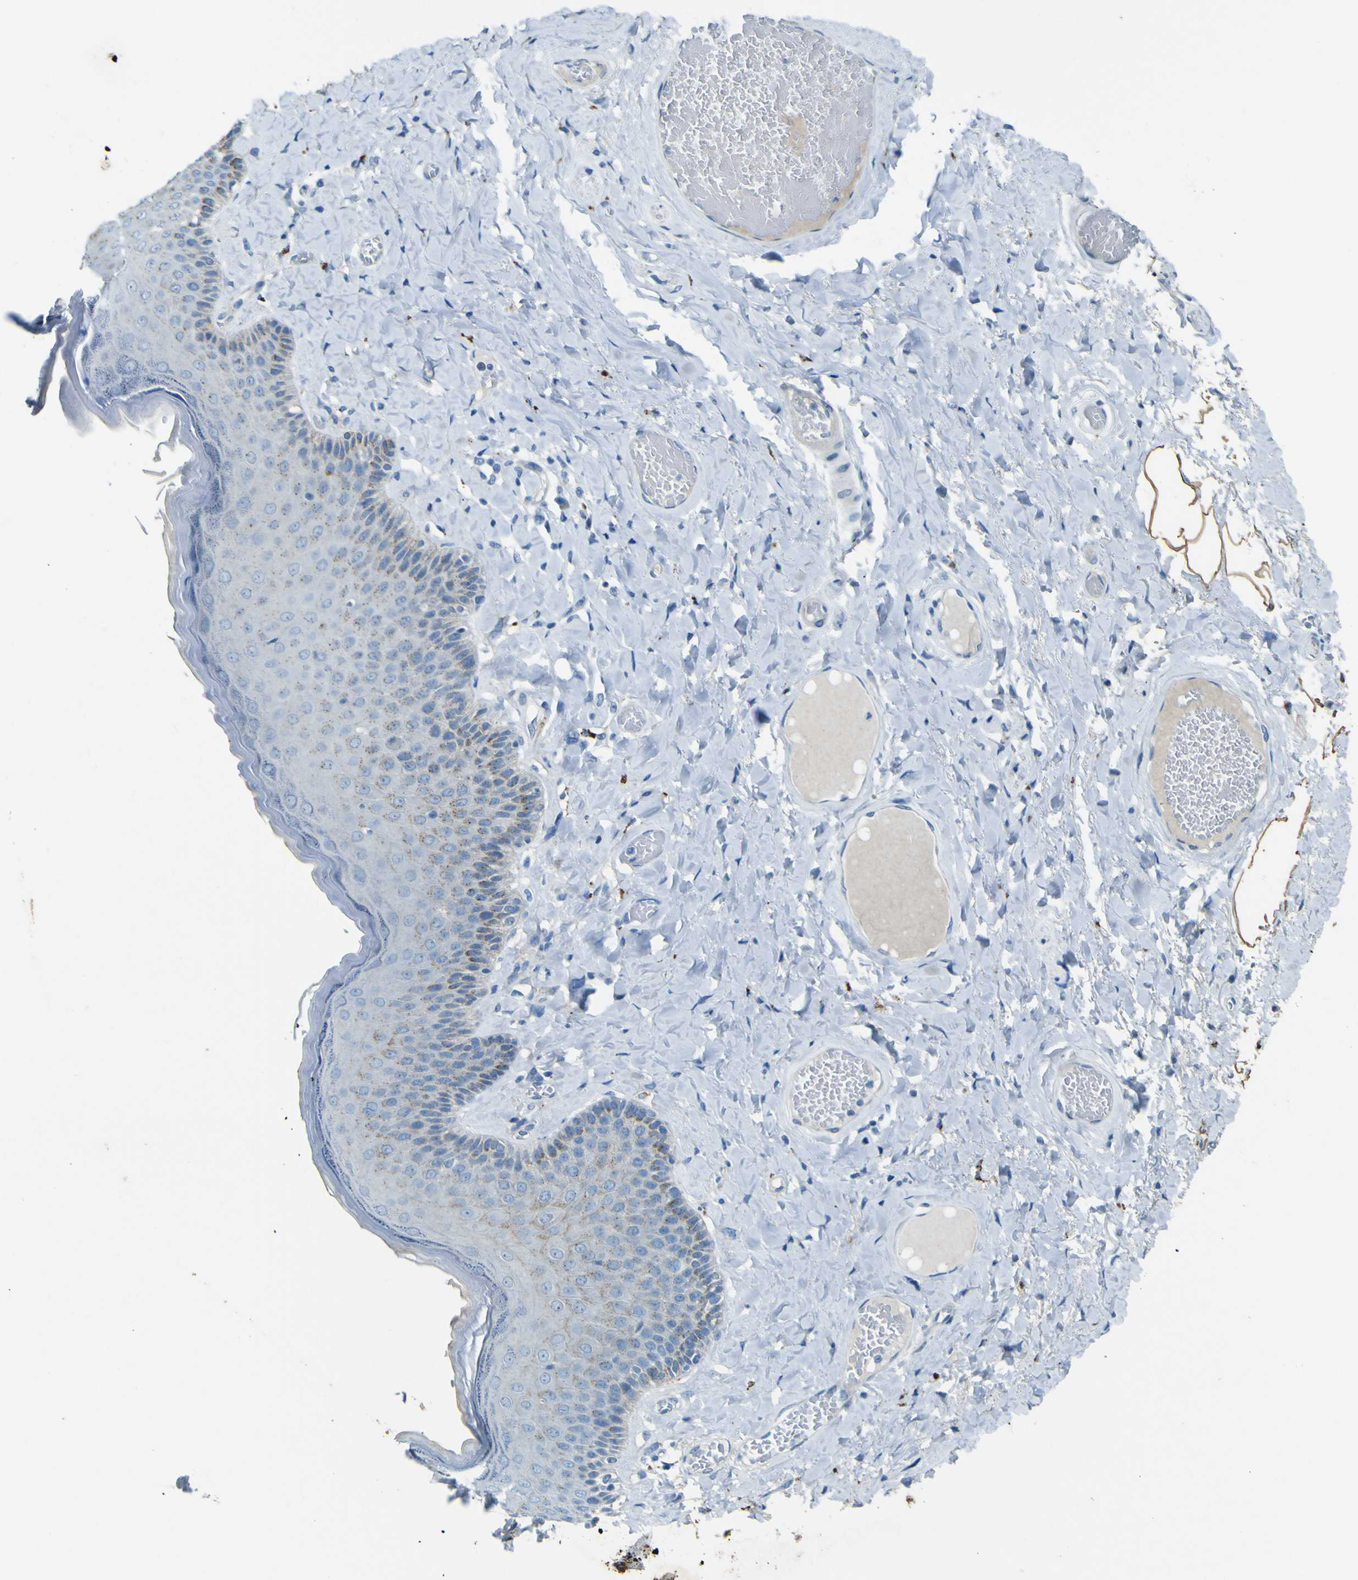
{"staining": {"intensity": "negative", "quantity": "none", "location": "none"}, "tissue": "skin", "cell_type": "Epidermal cells", "image_type": "normal", "snomed": [{"axis": "morphology", "description": "Normal tissue, NOS"}, {"axis": "topography", "description": "Anal"}], "caption": "High magnification brightfield microscopy of unremarkable skin stained with DAB (brown) and counterstained with hematoxylin (blue): epidermal cells show no significant positivity.", "gene": "PDE9A", "patient": {"sex": "male", "age": 69}}